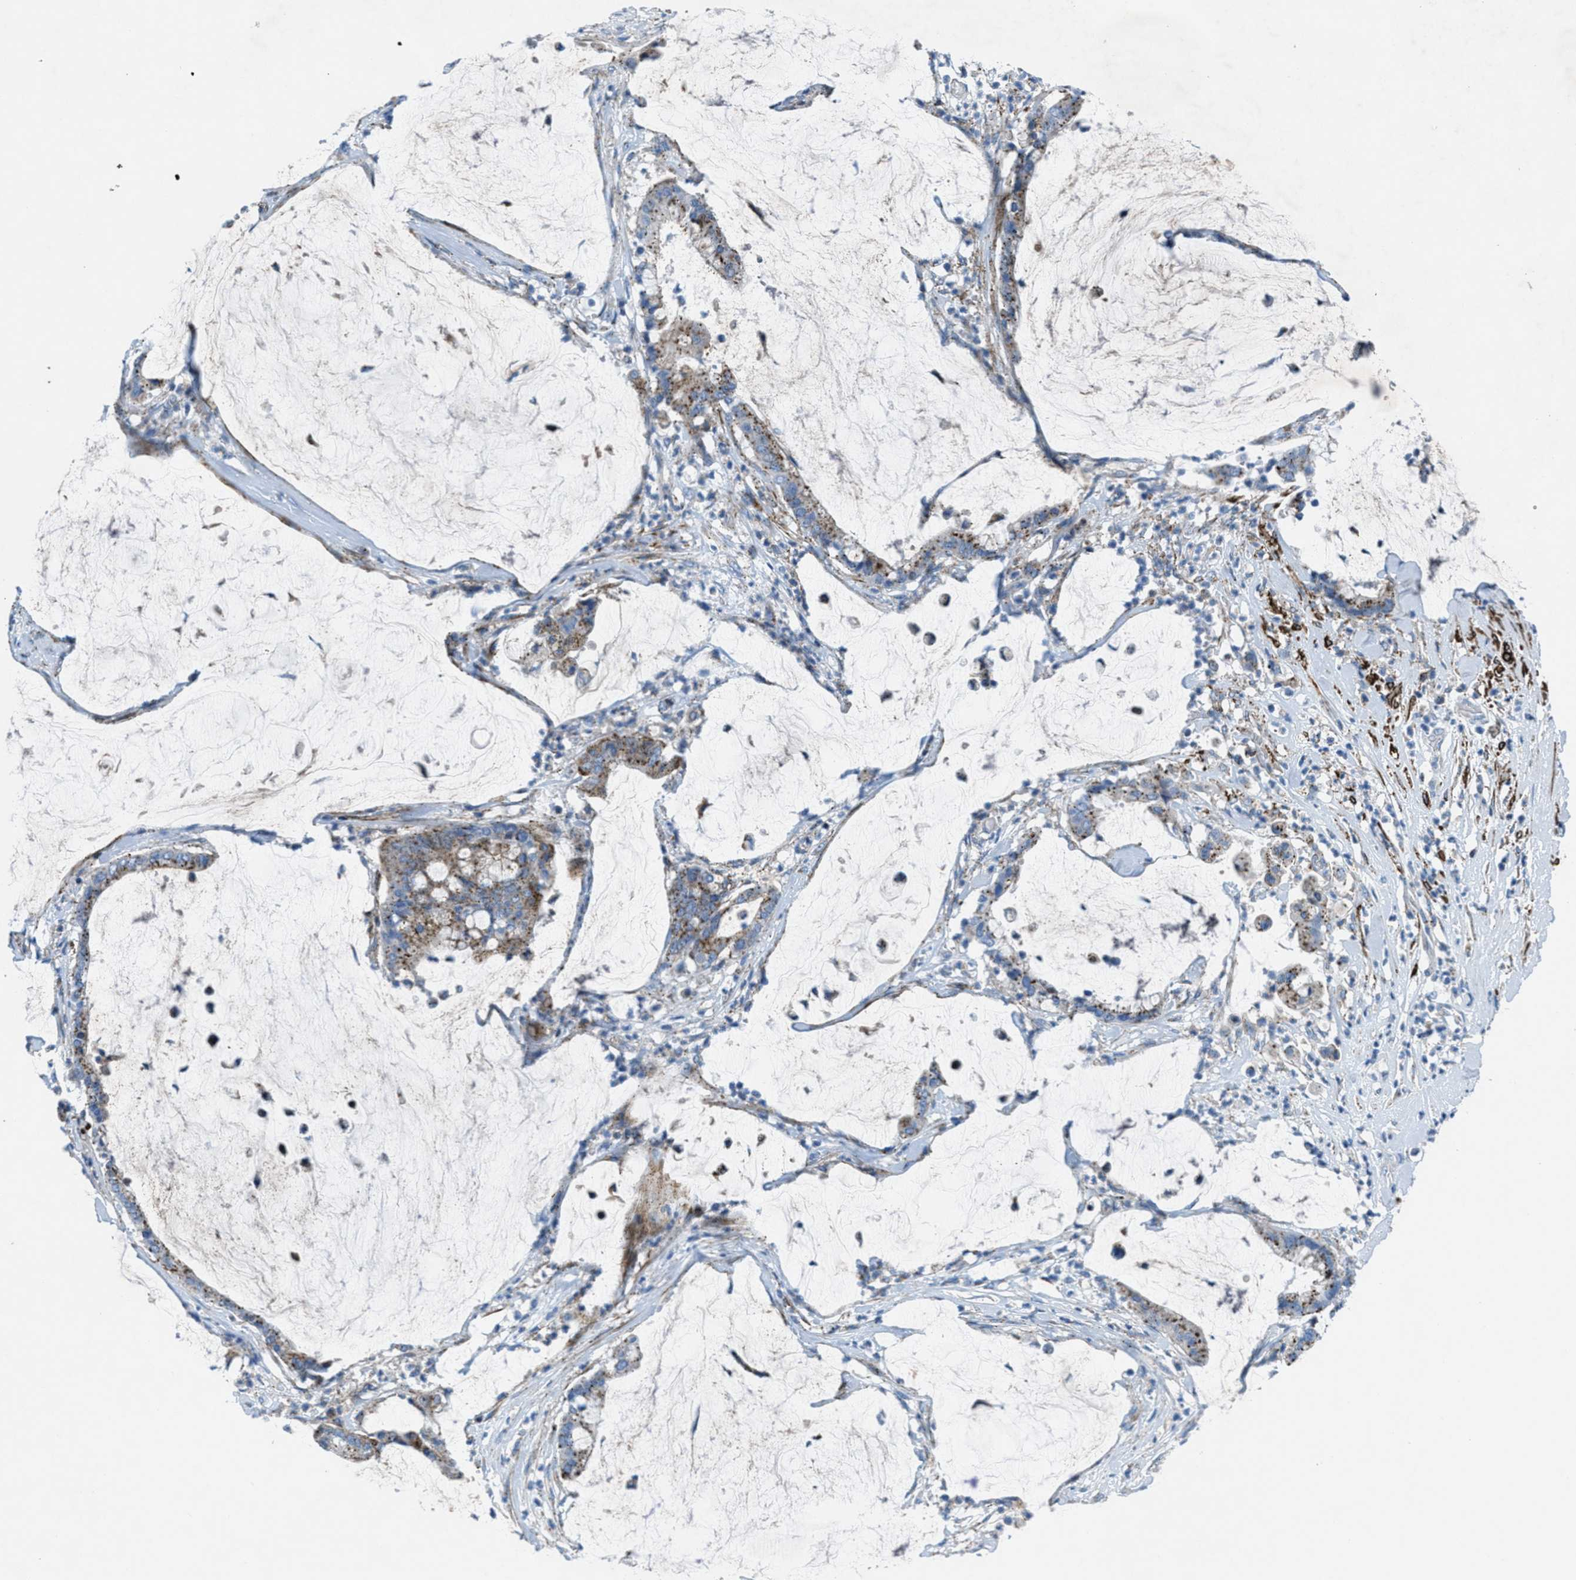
{"staining": {"intensity": "moderate", "quantity": ">75%", "location": "cytoplasmic/membranous"}, "tissue": "pancreatic cancer", "cell_type": "Tumor cells", "image_type": "cancer", "snomed": [{"axis": "morphology", "description": "Adenocarcinoma, NOS"}, {"axis": "topography", "description": "Pancreas"}], "caption": "Tumor cells reveal medium levels of moderate cytoplasmic/membranous positivity in approximately >75% of cells in pancreatic cancer.", "gene": "MFSD13A", "patient": {"sex": "male", "age": 41}}